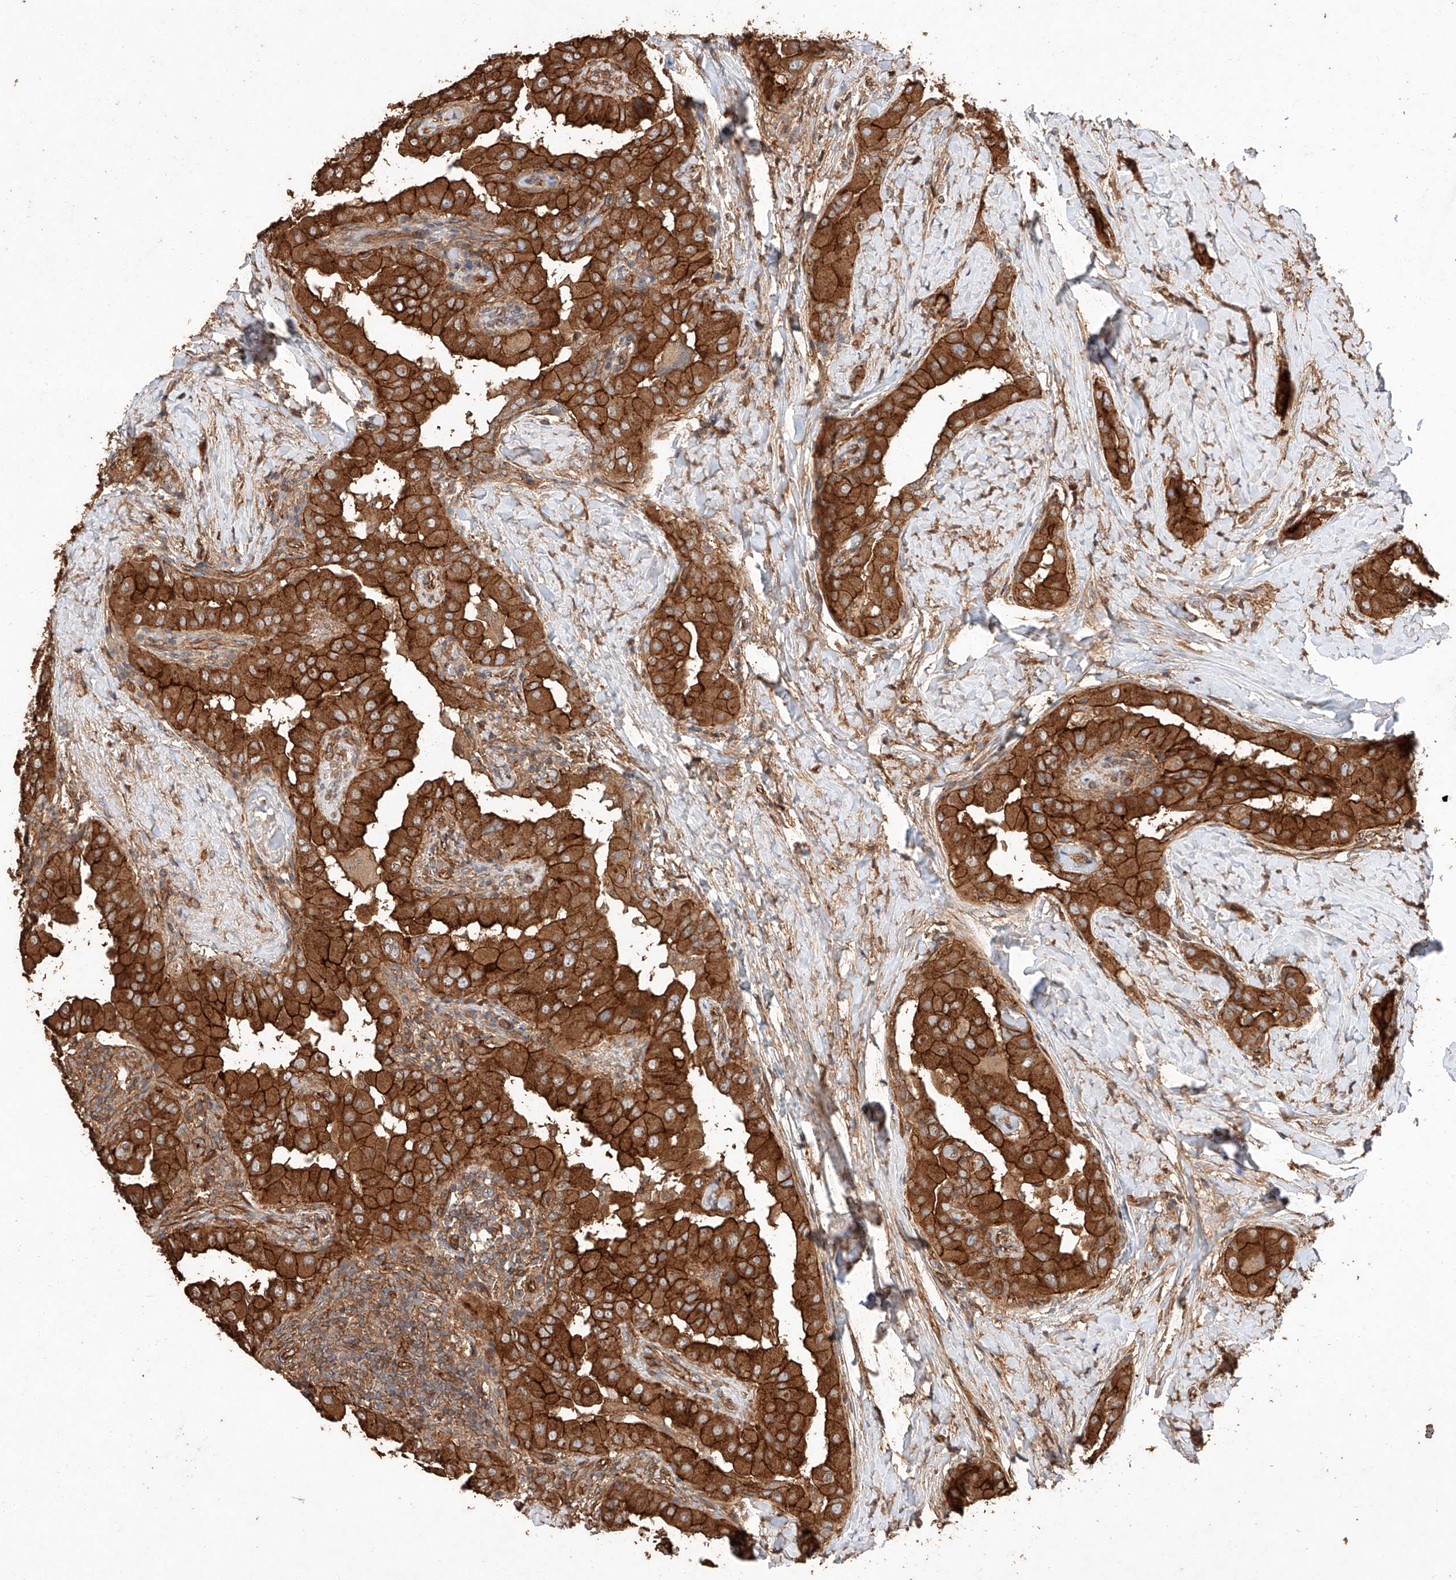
{"staining": {"intensity": "strong", "quantity": ">75%", "location": "cytoplasmic/membranous"}, "tissue": "thyroid cancer", "cell_type": "Tumor cells", "image_type": "cancer", "snomed": [{"axis": "morphology", "description": "Papillary adenocarcinoma, NOS"}, {"axis": "topography", "description": "Thyroid gland"}], "caption": "Thyroid cancer (papillary adenocarcinoma) stained for a protein exhibits strong cytoplasmic/membranous positivity in tumor cells.", "gene": "GHDC", "patient": {"sex": "male", "age": 33}}